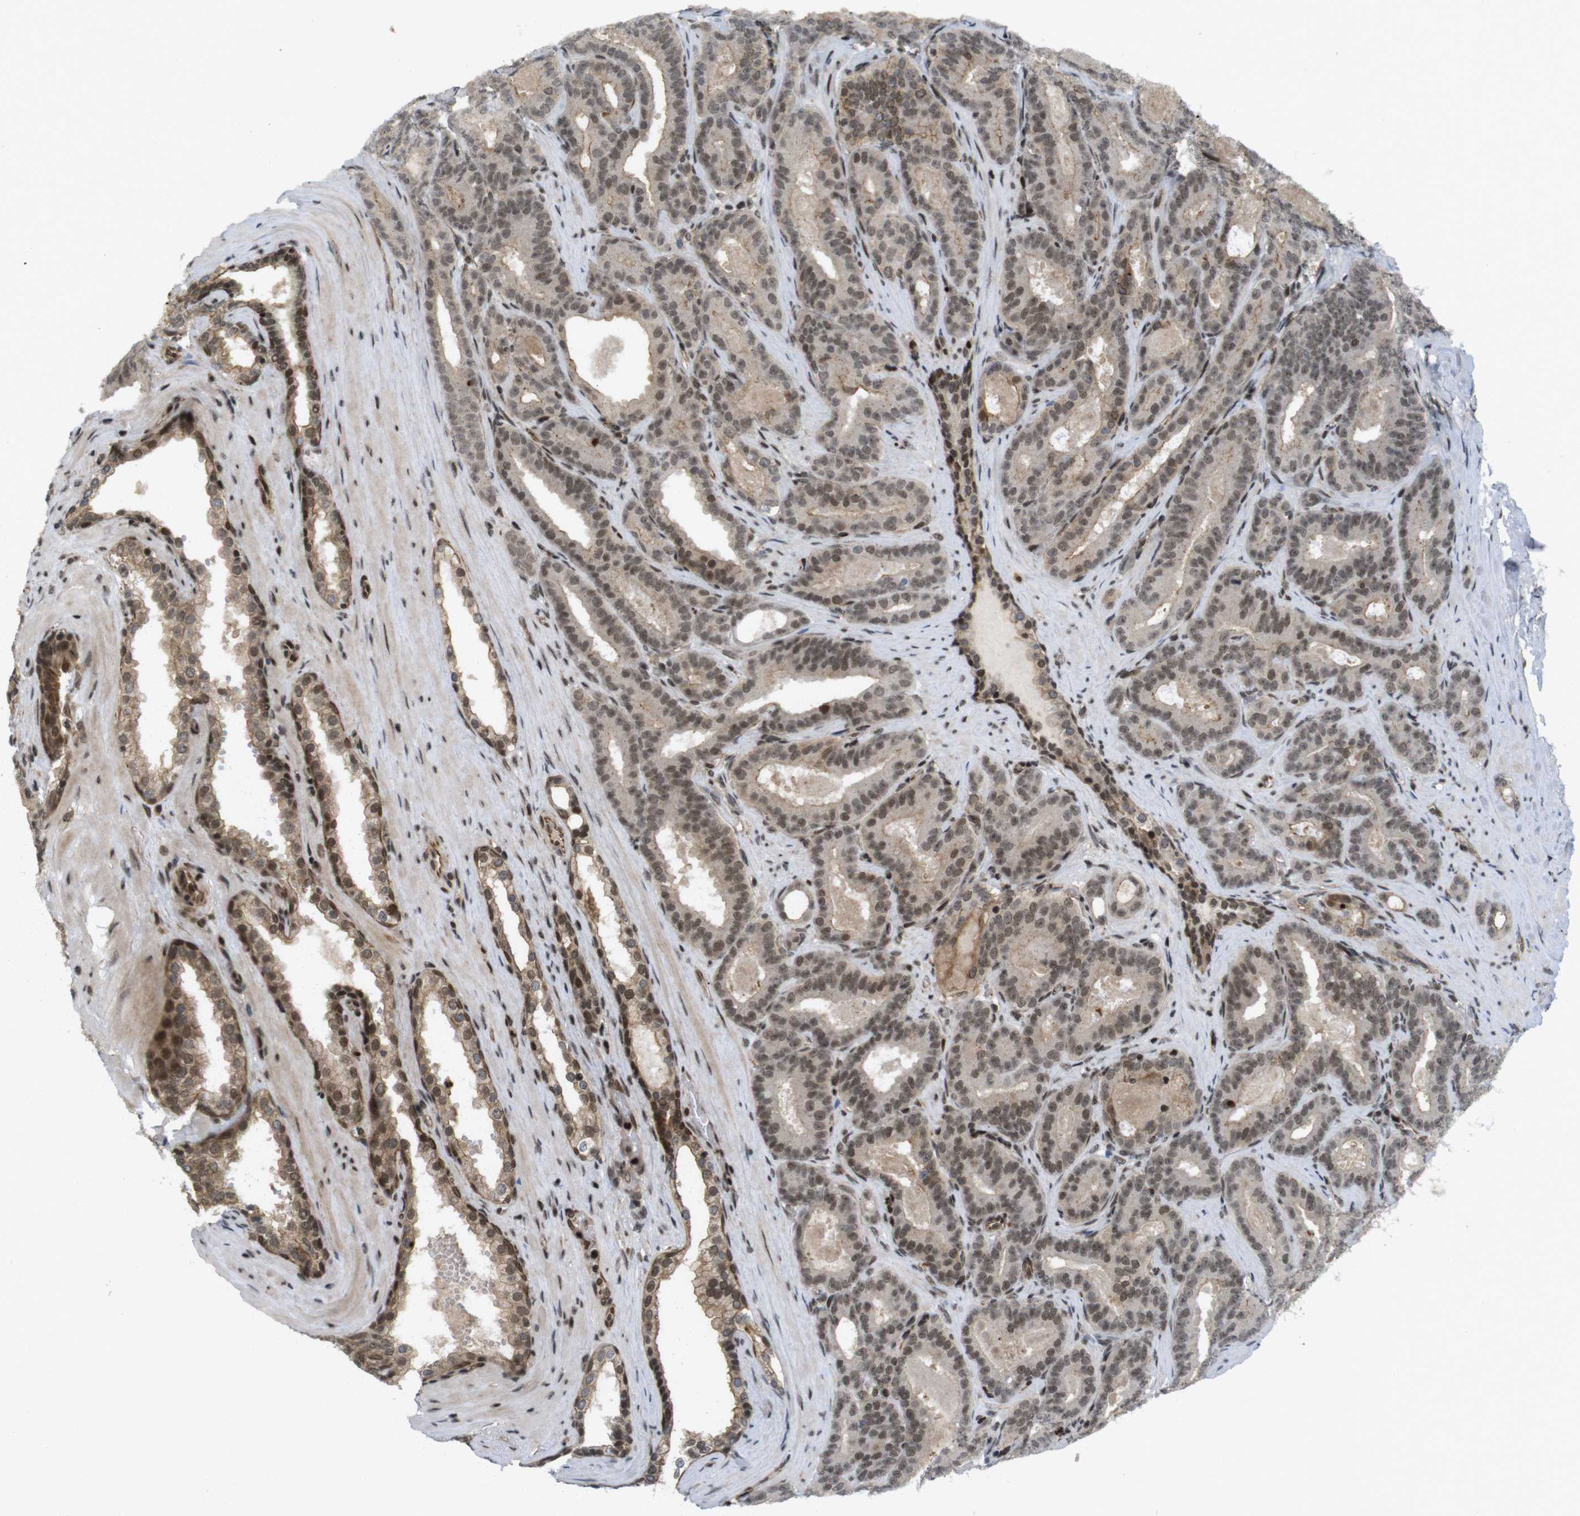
{"staining": {"intensity": "moderate", "quantity": ">75%", "location": "cytoplasmic/membranous,nuclear"}, "tissue": "prostate cancer", "cell_type": "Tumor cells", "image_type": "cancer", "snomed": [{"axis": "morphology", "description": "Adenocarcinoma, High grade"}, {"axis": "topography", "description": "Prostate"}], "caption": "Moderate cytoplasmic/membranous and nuclear protein expression is seen in approximately >75% of tumor cells in prostate cancer.", "gene": "SP2", "patient": {"sex": "male", "age": 60}}